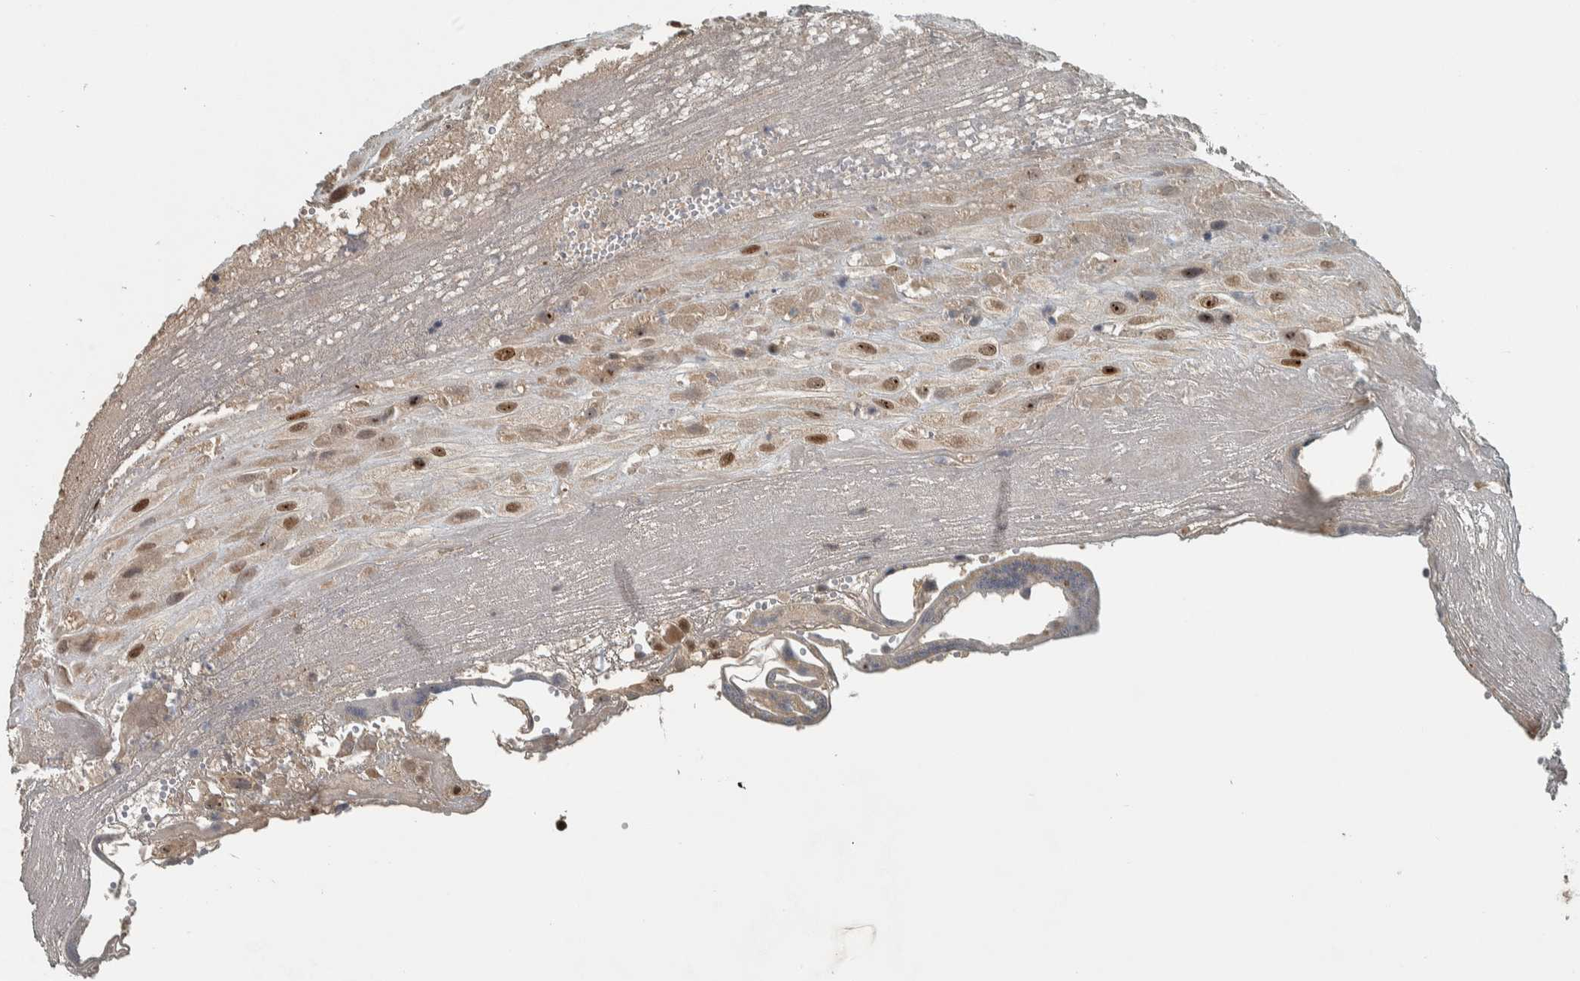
{"staining": {"intensity": "moderate", "quantity": ">75%", "location": "nuclear"}, "tissue": "placenta", "cell_type": "Decidual cells", "image_type": "normal", "snomed": [{"axis": "morphology", "description": "Normal tissue, NOS"}, {"axis": "topography", "description": "Placenta"}], "caption": "Brown immunohistochemical staining in unremarkable placenta demonstrates moderate nuclear expression in approximately >75% of decidual cells.", "gene": "XPO5", "patient": {"sex": "female", "age": 18}}